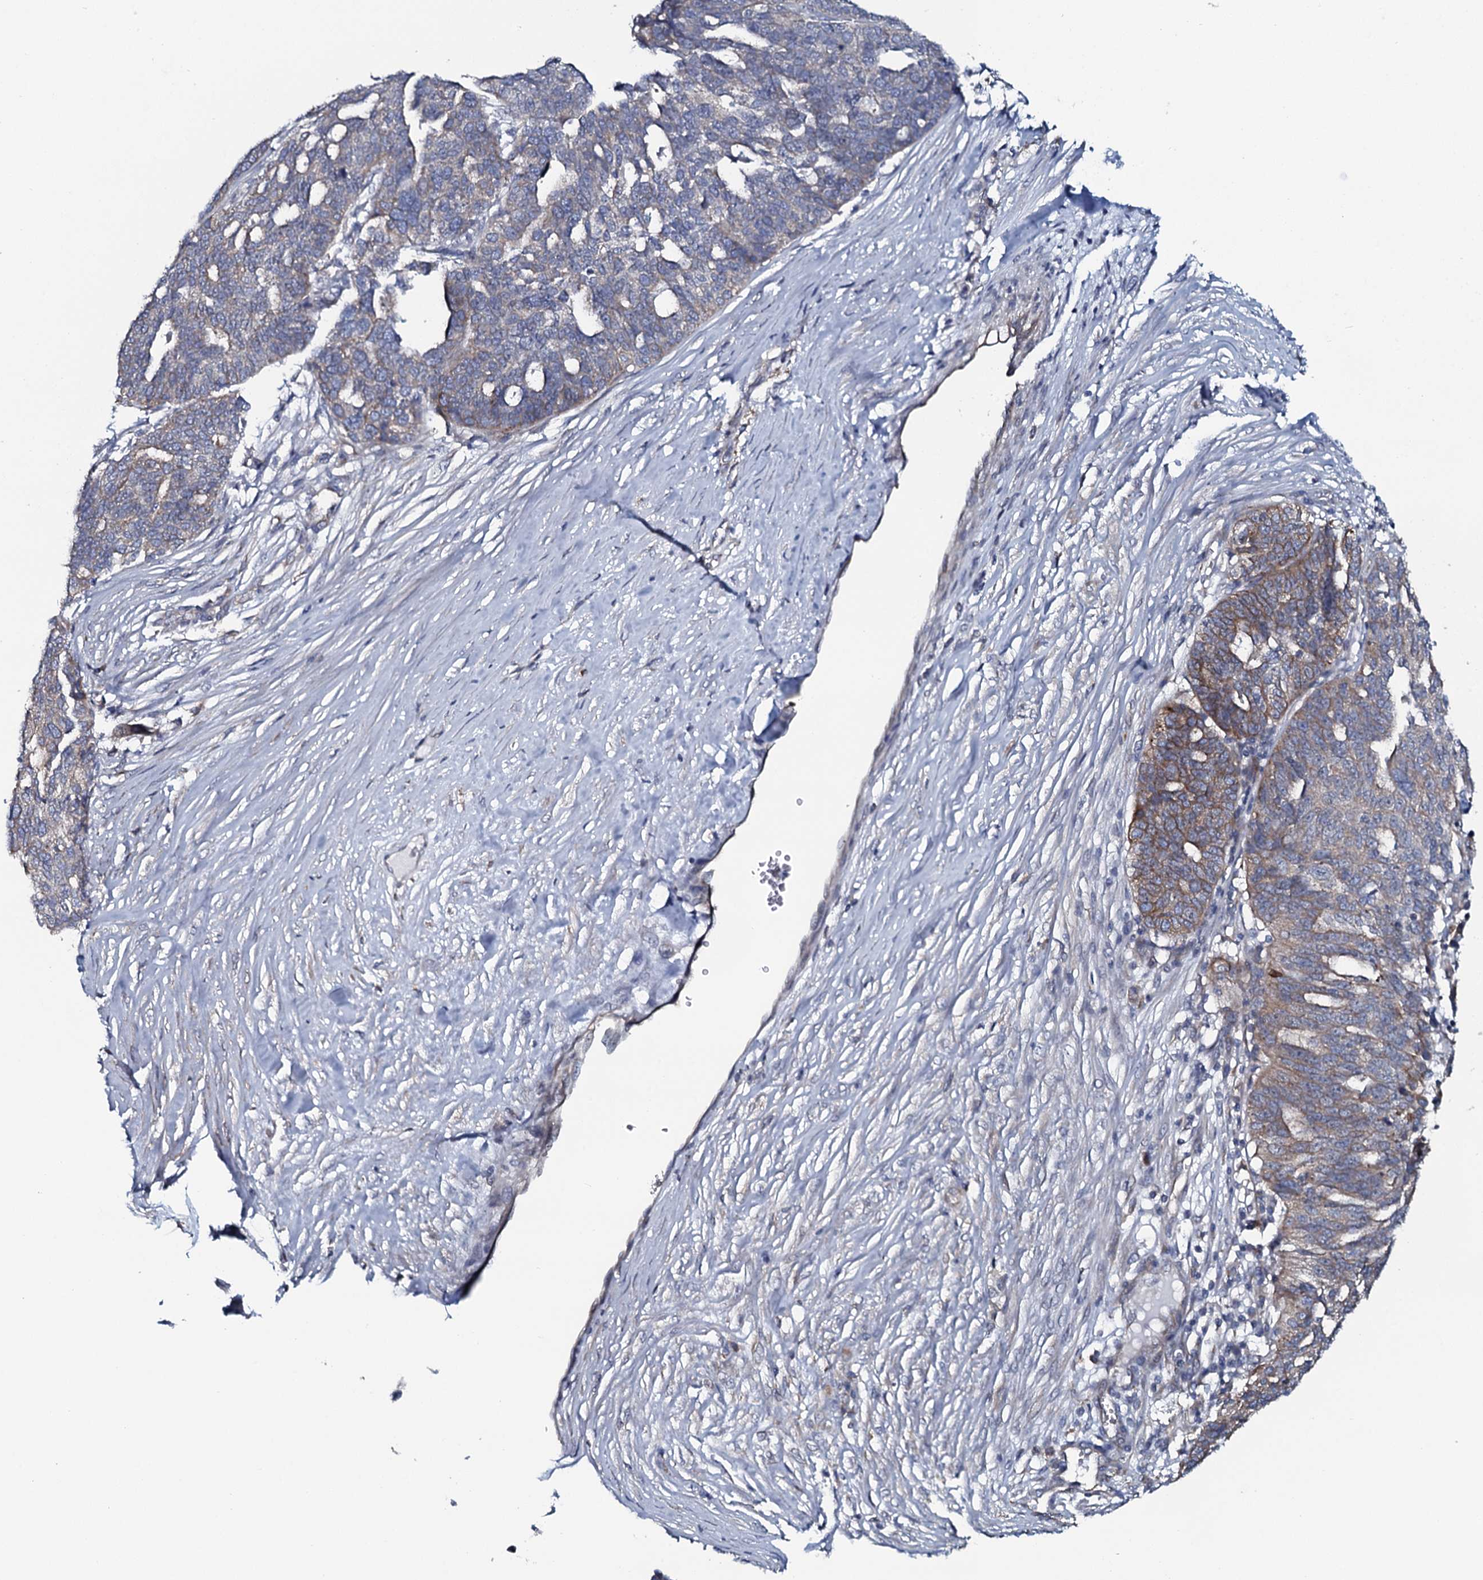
{"staining": {"intensity": "weak", "quantity": "25%-75%", "location": "cytoplasmic/membranous"}, "tissue": "ovarian cancer", "cell_type": "Tumor cells", "image_type": "cancer", "snomed": [{"axis": "morphology", "description": "Cystadenocarcinoma, serous, NOS"}, {"axis": "topography", "description": "Ovary"}], "caption": "Protein staining demonstrates weak cytoplasmic/membranous expression in about 25%-75% of tumor cells in ovarian serous cystadenocarcinoma.", "gene": "TMEM151A", "patient": {"sex": "female", "age": 59}}